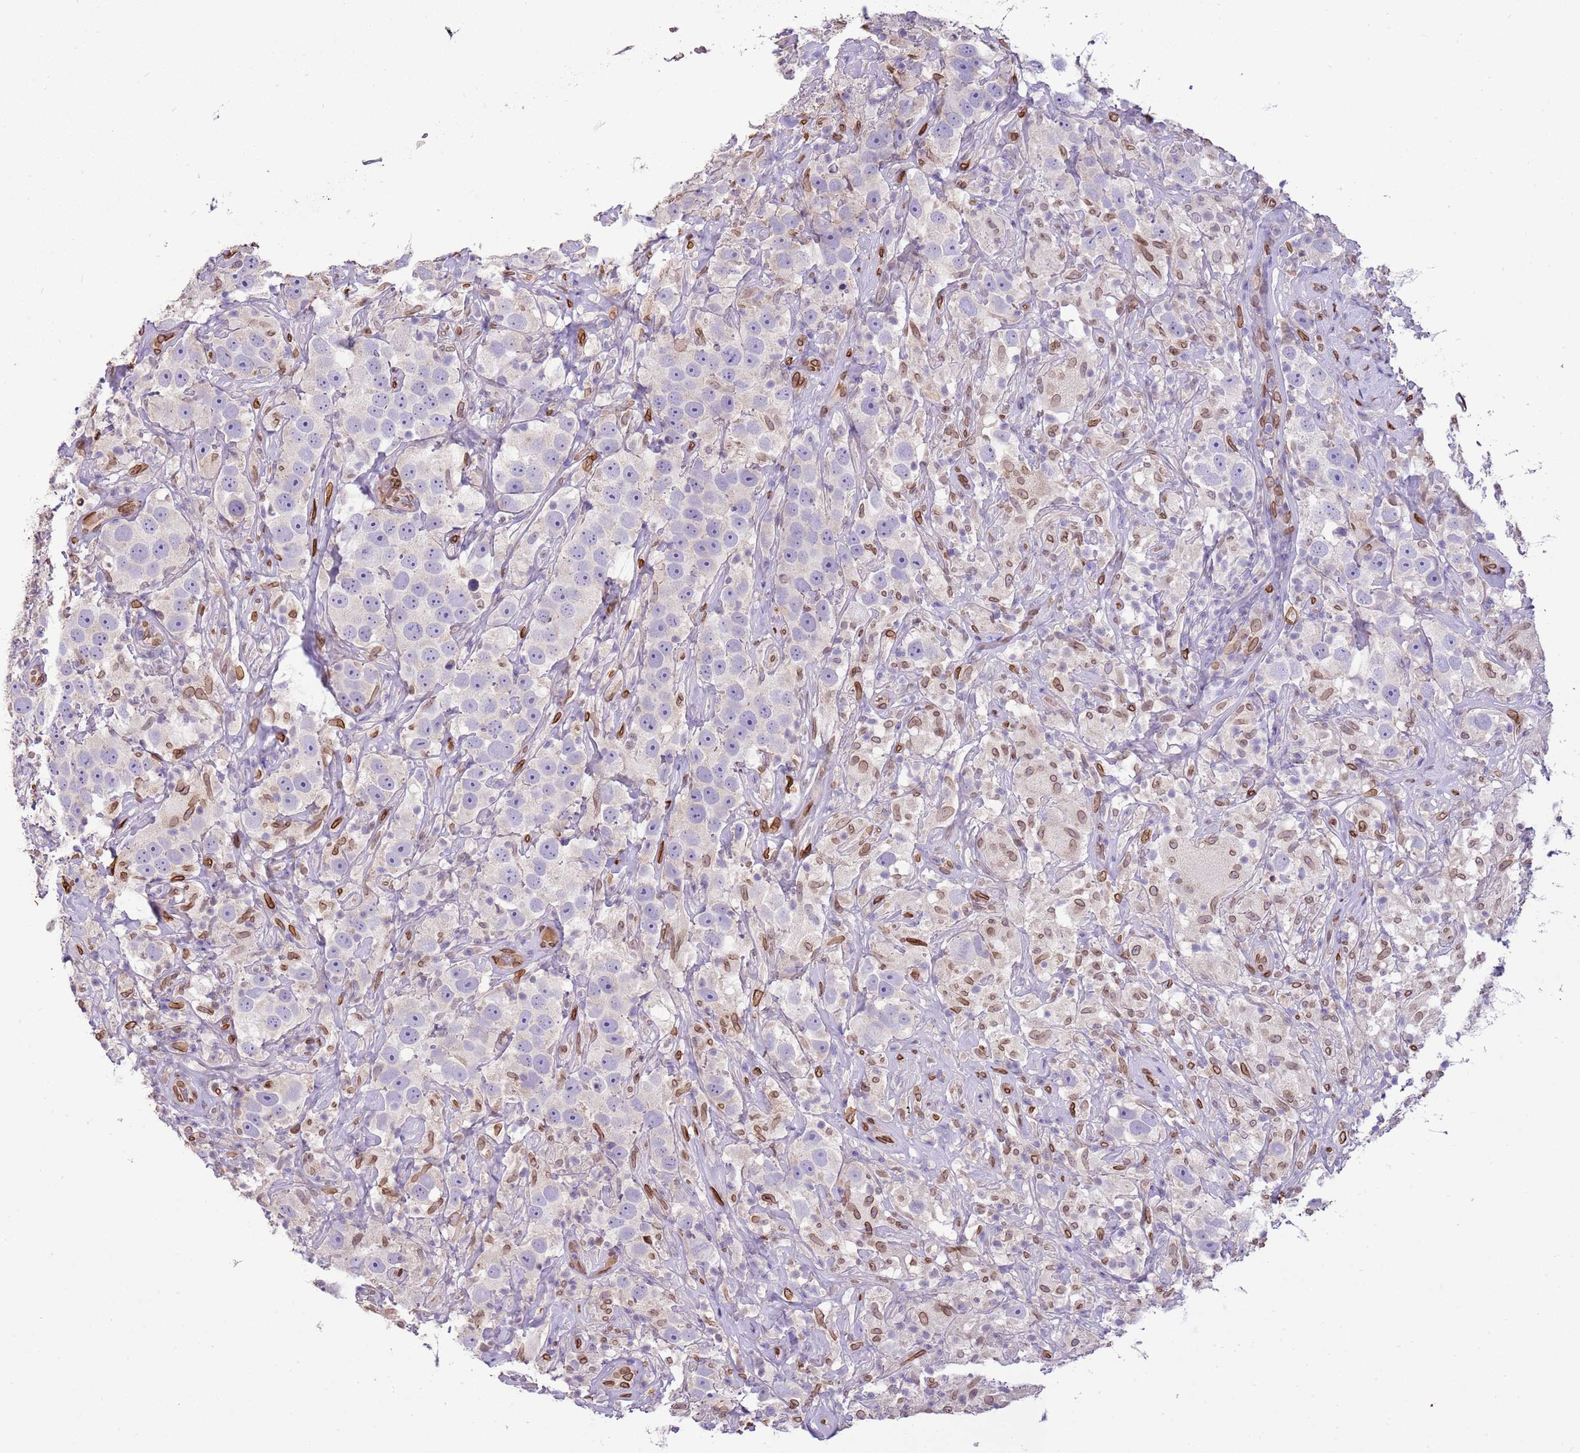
{"staining": {"intensity": "negative", "quantity": "none", "location": "none"}, "tissue": "testis cancer", "cell_type": "Tumor cells", "image_type": "cancer", "snomed": [{"axis": "morphology", "description": "Seminoma, NOS"}, {"axis": "topography", "description": "Testis"}], "caption": "Tumor cells are negative for brown protein staining in seminoma (testis).", "gene": "TMEM47", "patient": {"sex": "male", "age": 49}}